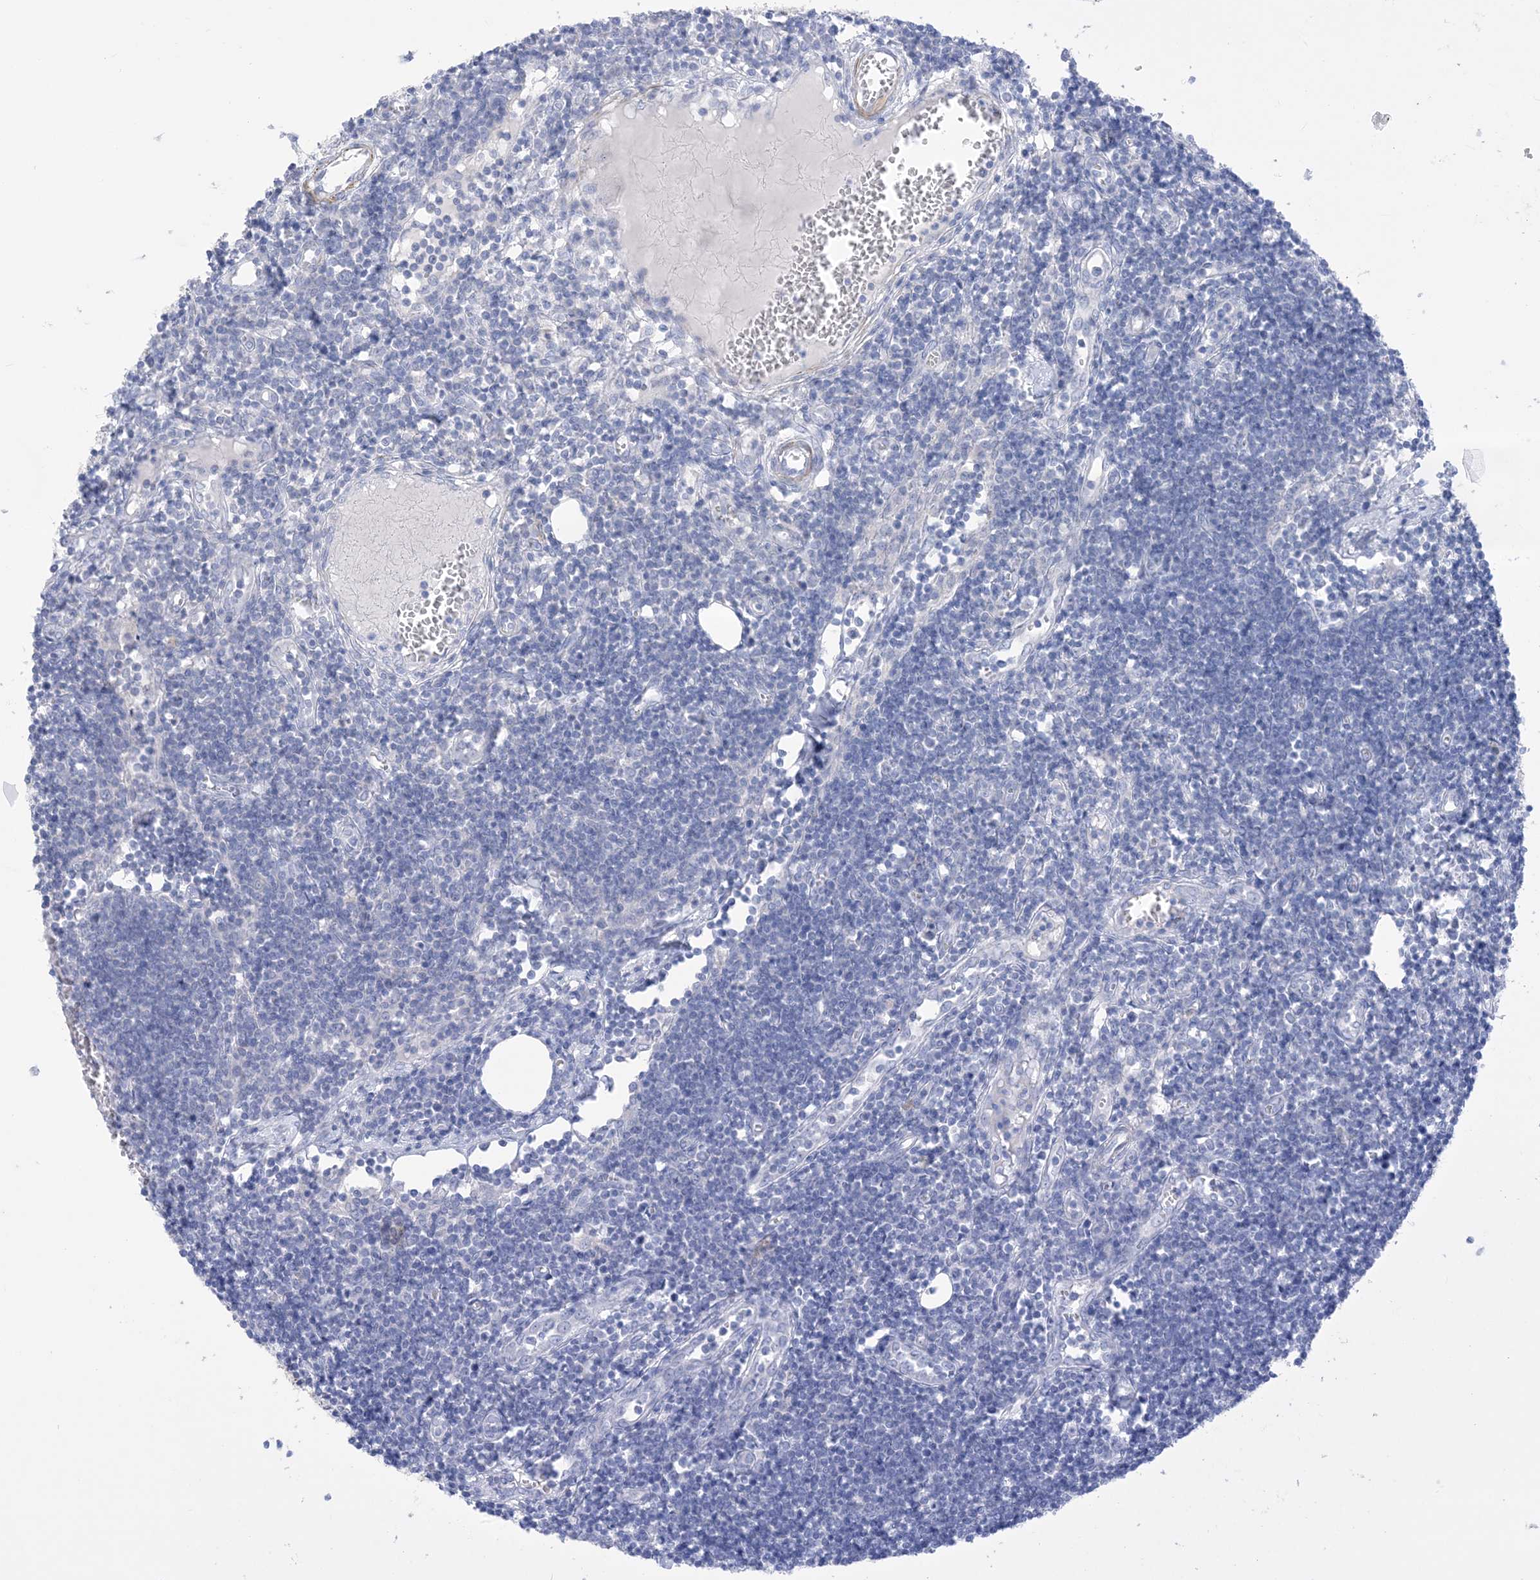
{"staining": {"intensity": "negative", "quantity": "none", "location": "none"}, "tissue": "lymph node", "cell_type": "Germinal center cells", "image_type": "normal", "snomed": [{"axis": "morphology", "description": "Normal tissue, NOS"}, {"axis": "morphology", "description": "Malignant melanoma, Metastatic site"}, {"axis": "topography", "description": "Lymph node"}], "caption": "There is no significant positivity in germinal center cells of lymph node. Nuclei are stained in blue.", "gene": "MARS2", "patient": {"sex": "male", "age": 41}}